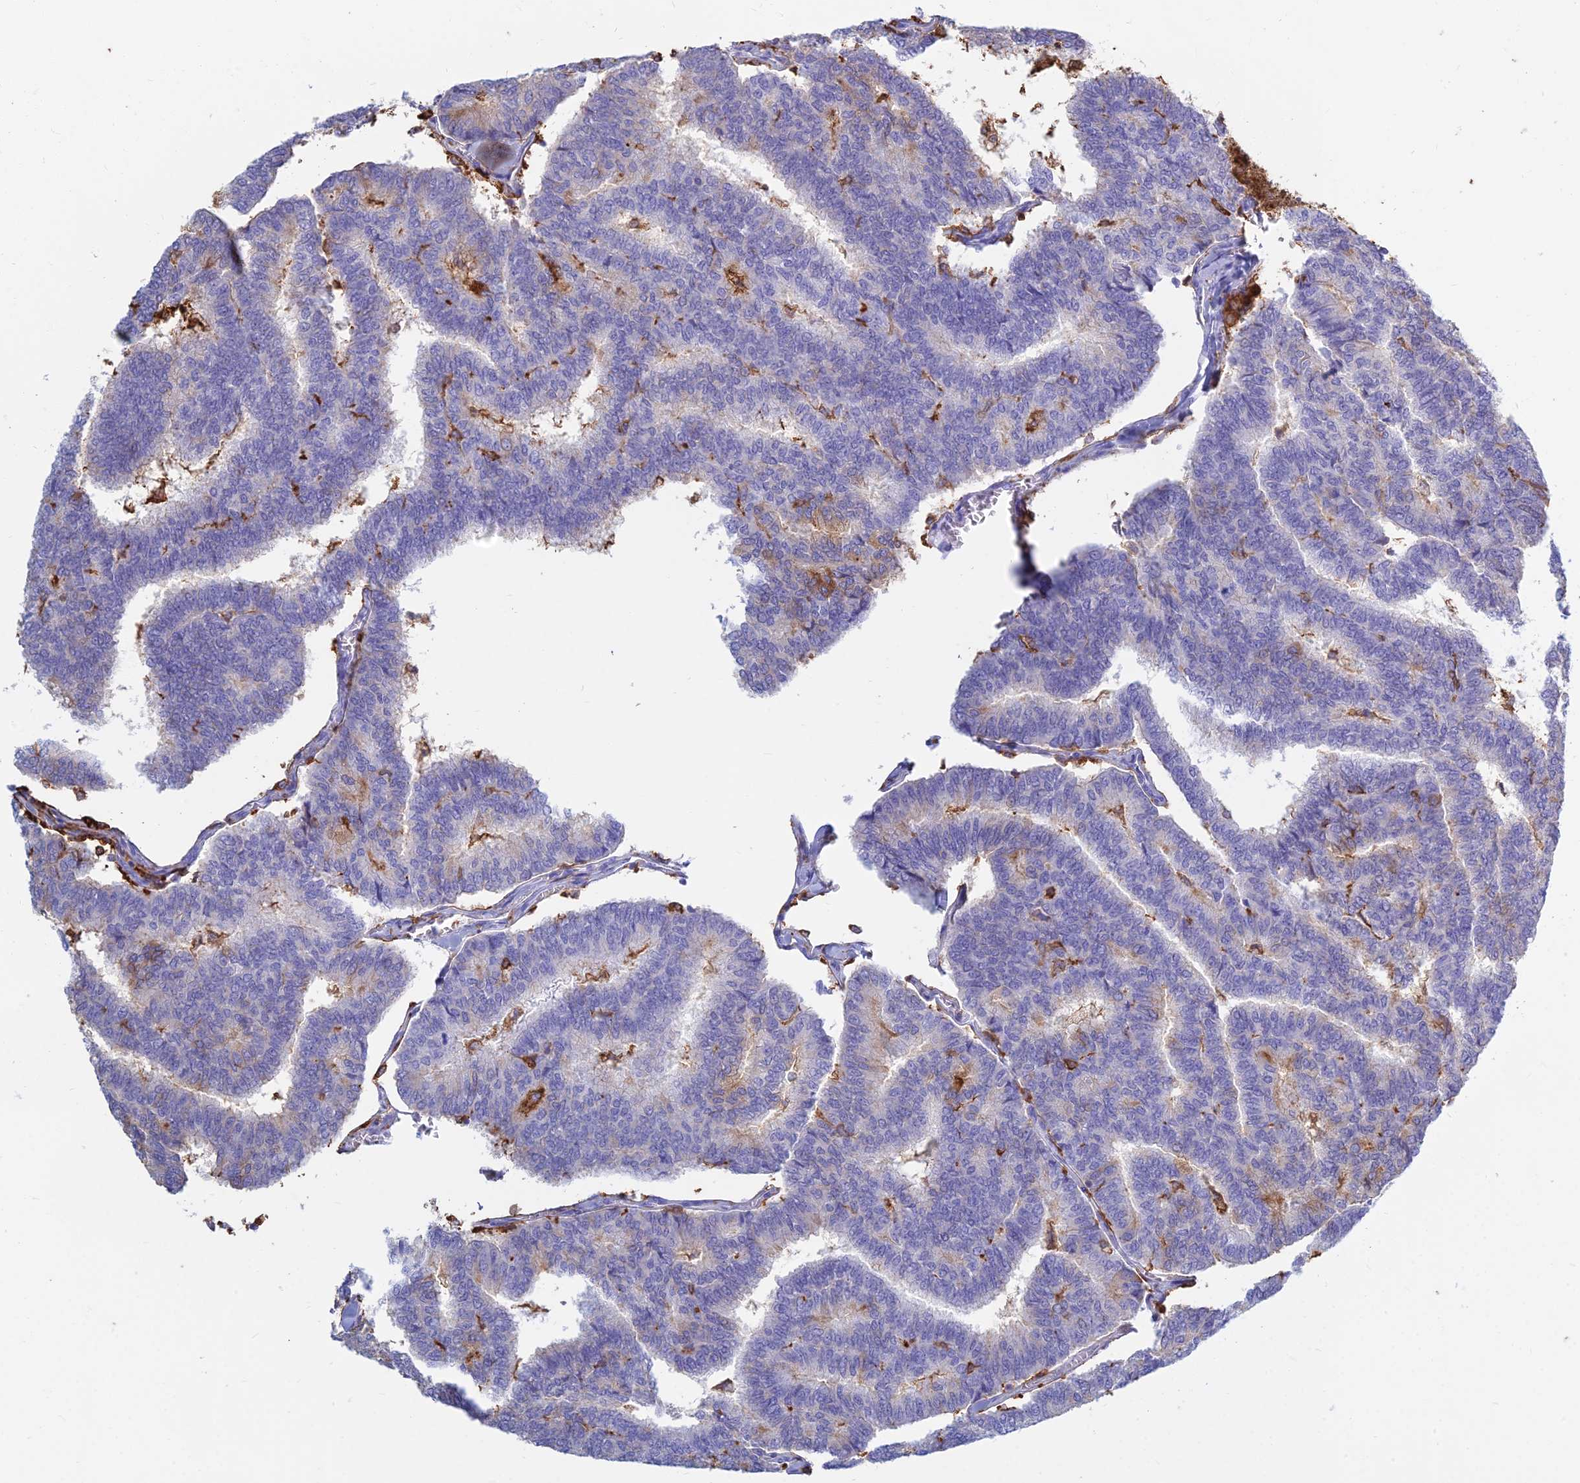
{"staining": {"intensity": "weak", "quantity": "<25%", "location": "cytoplasmic/membranous"}, "tissue": "thyroid cancer", "cell_type": "Tumor cells", "image_type": "cancer", "snomed": [{"axis": "morphology", "description": "Papillary adenocarcinoma, NOS"}, {"axis": "topography", "description": "Thyroid gland"}], "caption": "Micrograph shows no significant protein expression in tumor cells of papillary adenocarcinoma (thyroid).", "gene": "HLA-DRB1", "patient": {"sex": "female", "age": 35}}